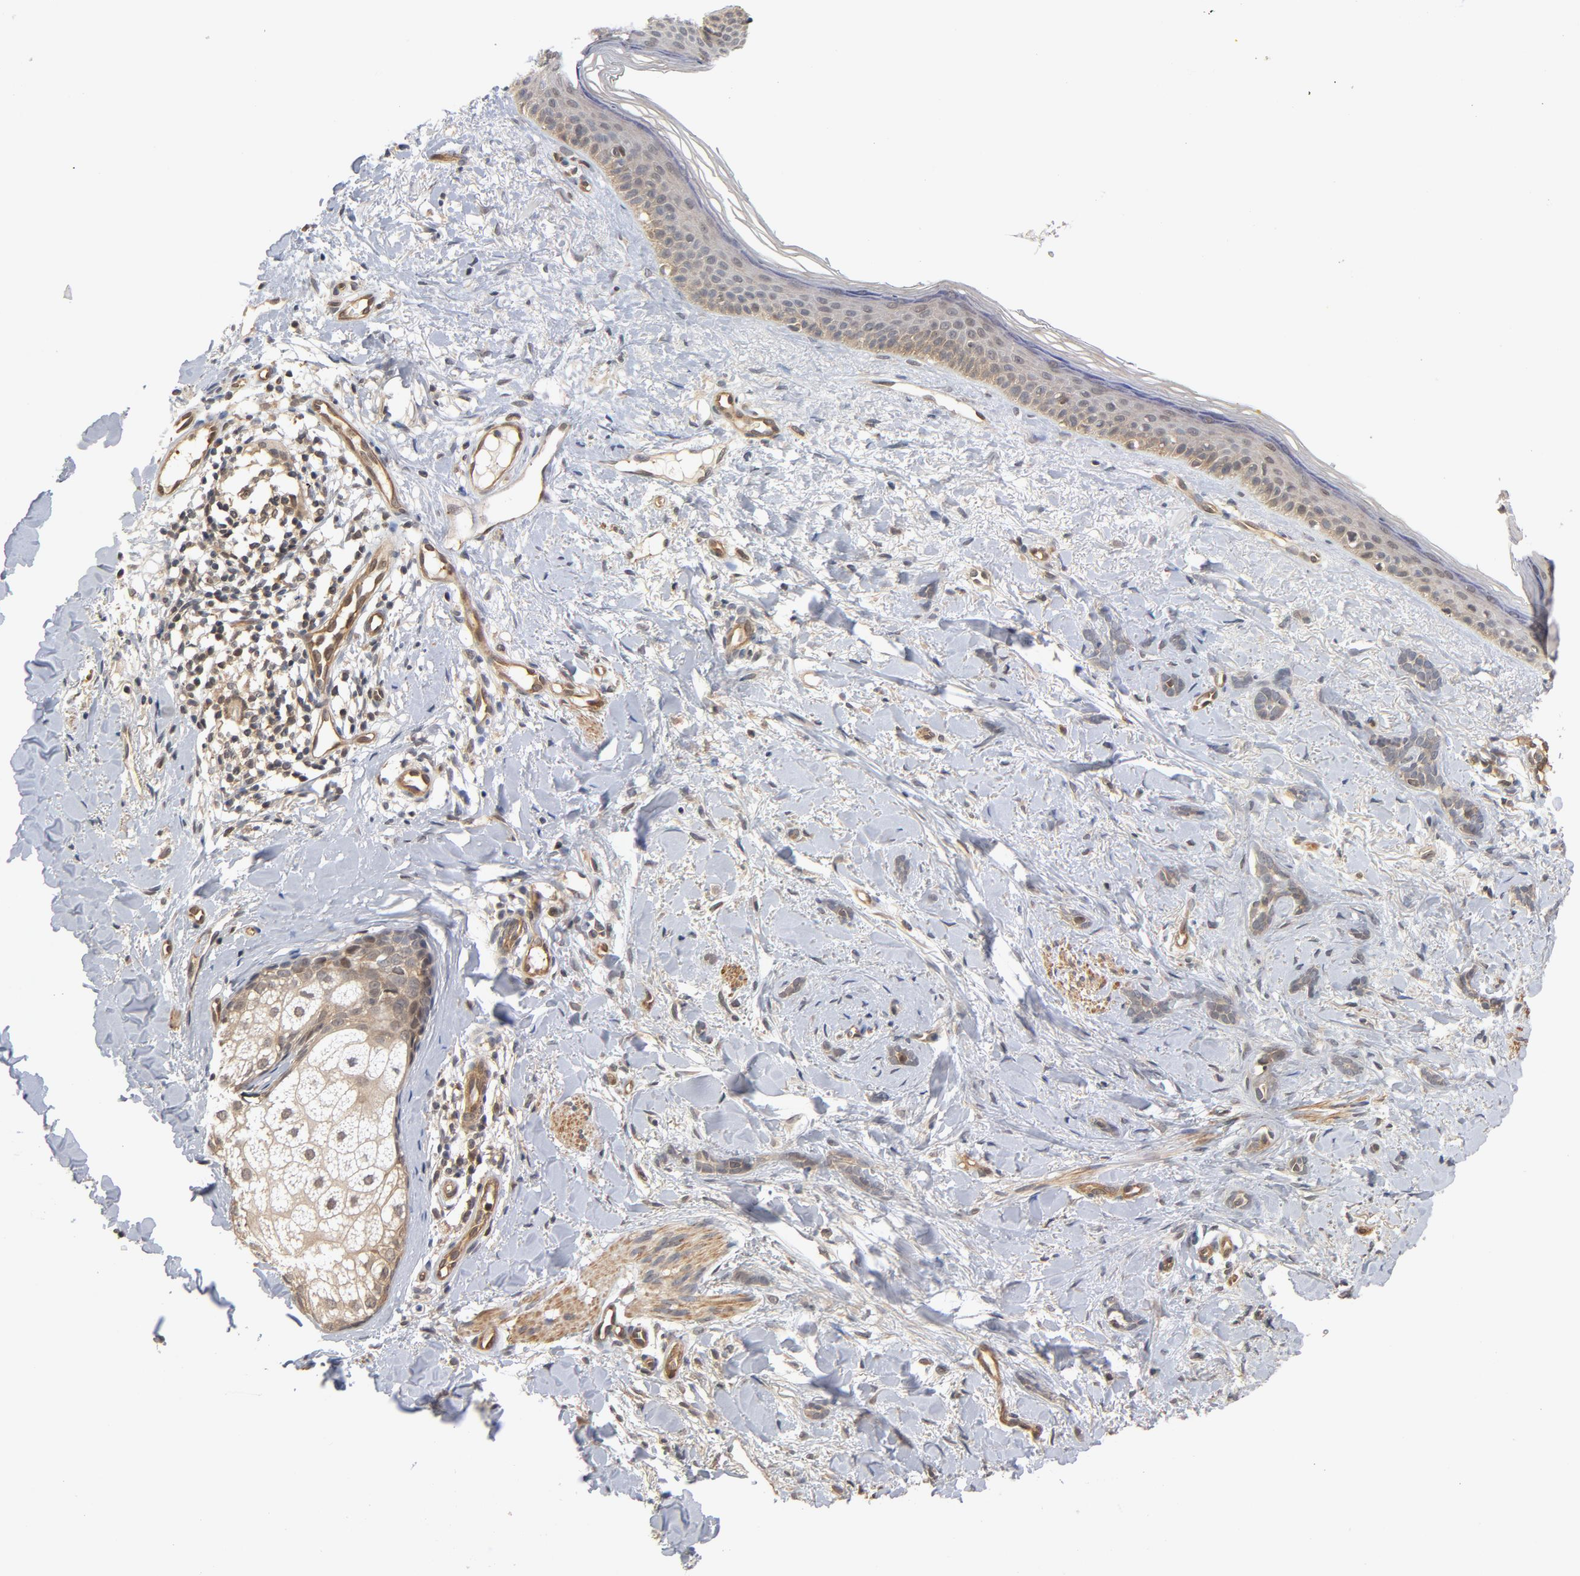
{"staining": {"intensity": "weak", "quantity": ">75%", "location": "cytoplasmic/membranous"}, "tissue": "skin cancer", "cell_type": "Tumor cells", "image_type": "cancer", "snomed": [{"axis": "morphology", "description": "Basal cell carcinoma"}, {"axis": "topography", "description": "Skin"}], "caption": "Protein analysis of skin cancer (basal cell carcinoma) tissue demonstrates weak cytoplasmic/membranous staining in about >75% of tumor cells. The staining is performed using DAB (3,3'-diaminobenzidine) brown chromogen to label protein expression. The nuclei are counter-stained blue using hematoxylin.", "gene": "CDC37", "patient": {"sex": "female", "age": 37}}